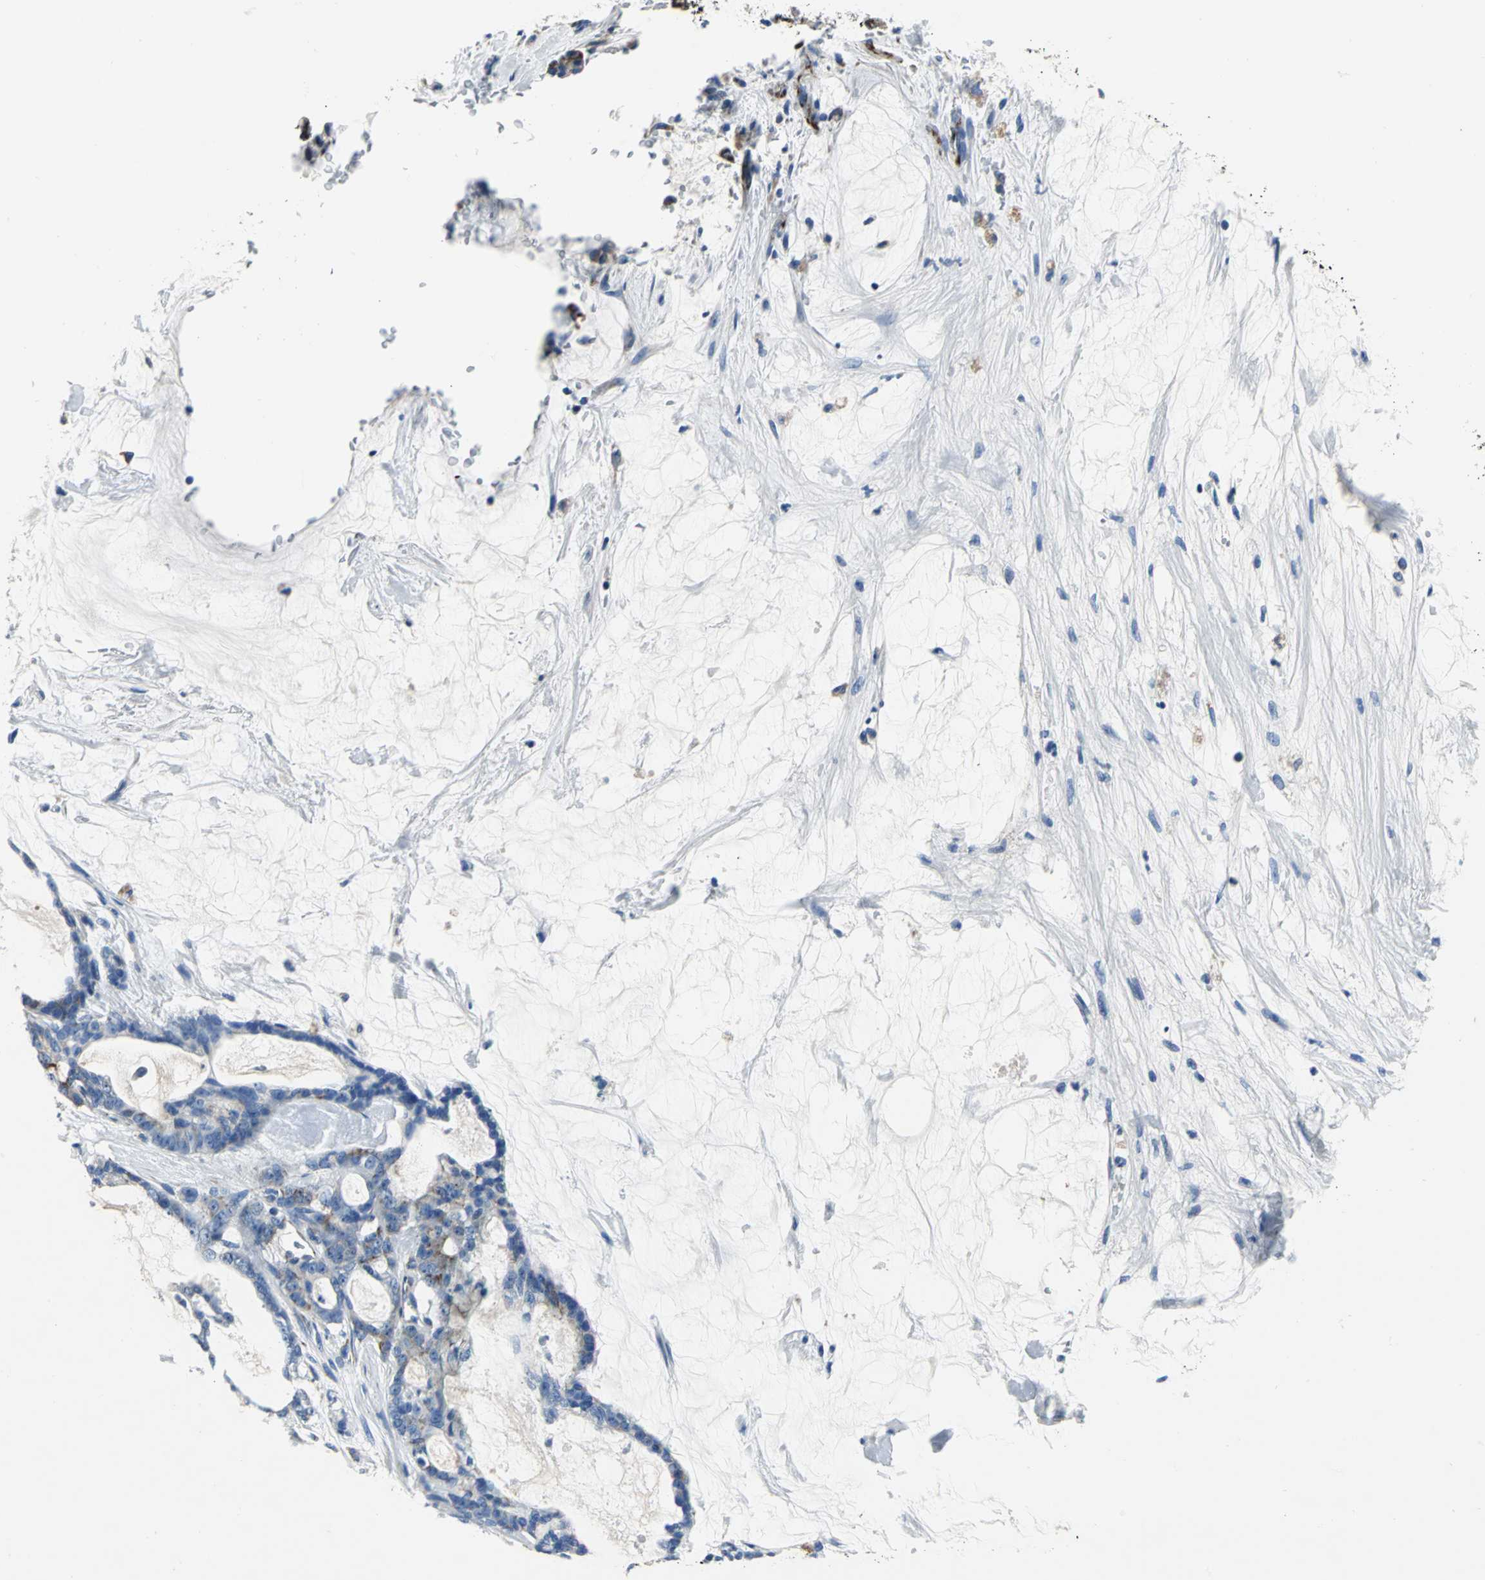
{"staining": {"intensity": "weak", "quantity": "<25%", "location": "cytoplasmic/membranous"}, "tissue": "pancreatic cancer", "cell_type": "Tumor cells", "image_type": "cancer", "snomed": [{"axis": "morphology", "description": "Adenocarcinoma, NOS"}, {"axis": "topography", "description": "Pancreas"}], "caption": "DAB immunohistochemical staining of pancreatic adenocarcinoma demonstrates no significant positivity in tumor cells.", "gene": "IFI6", "patient": {"sex": "female", "age": 73}}